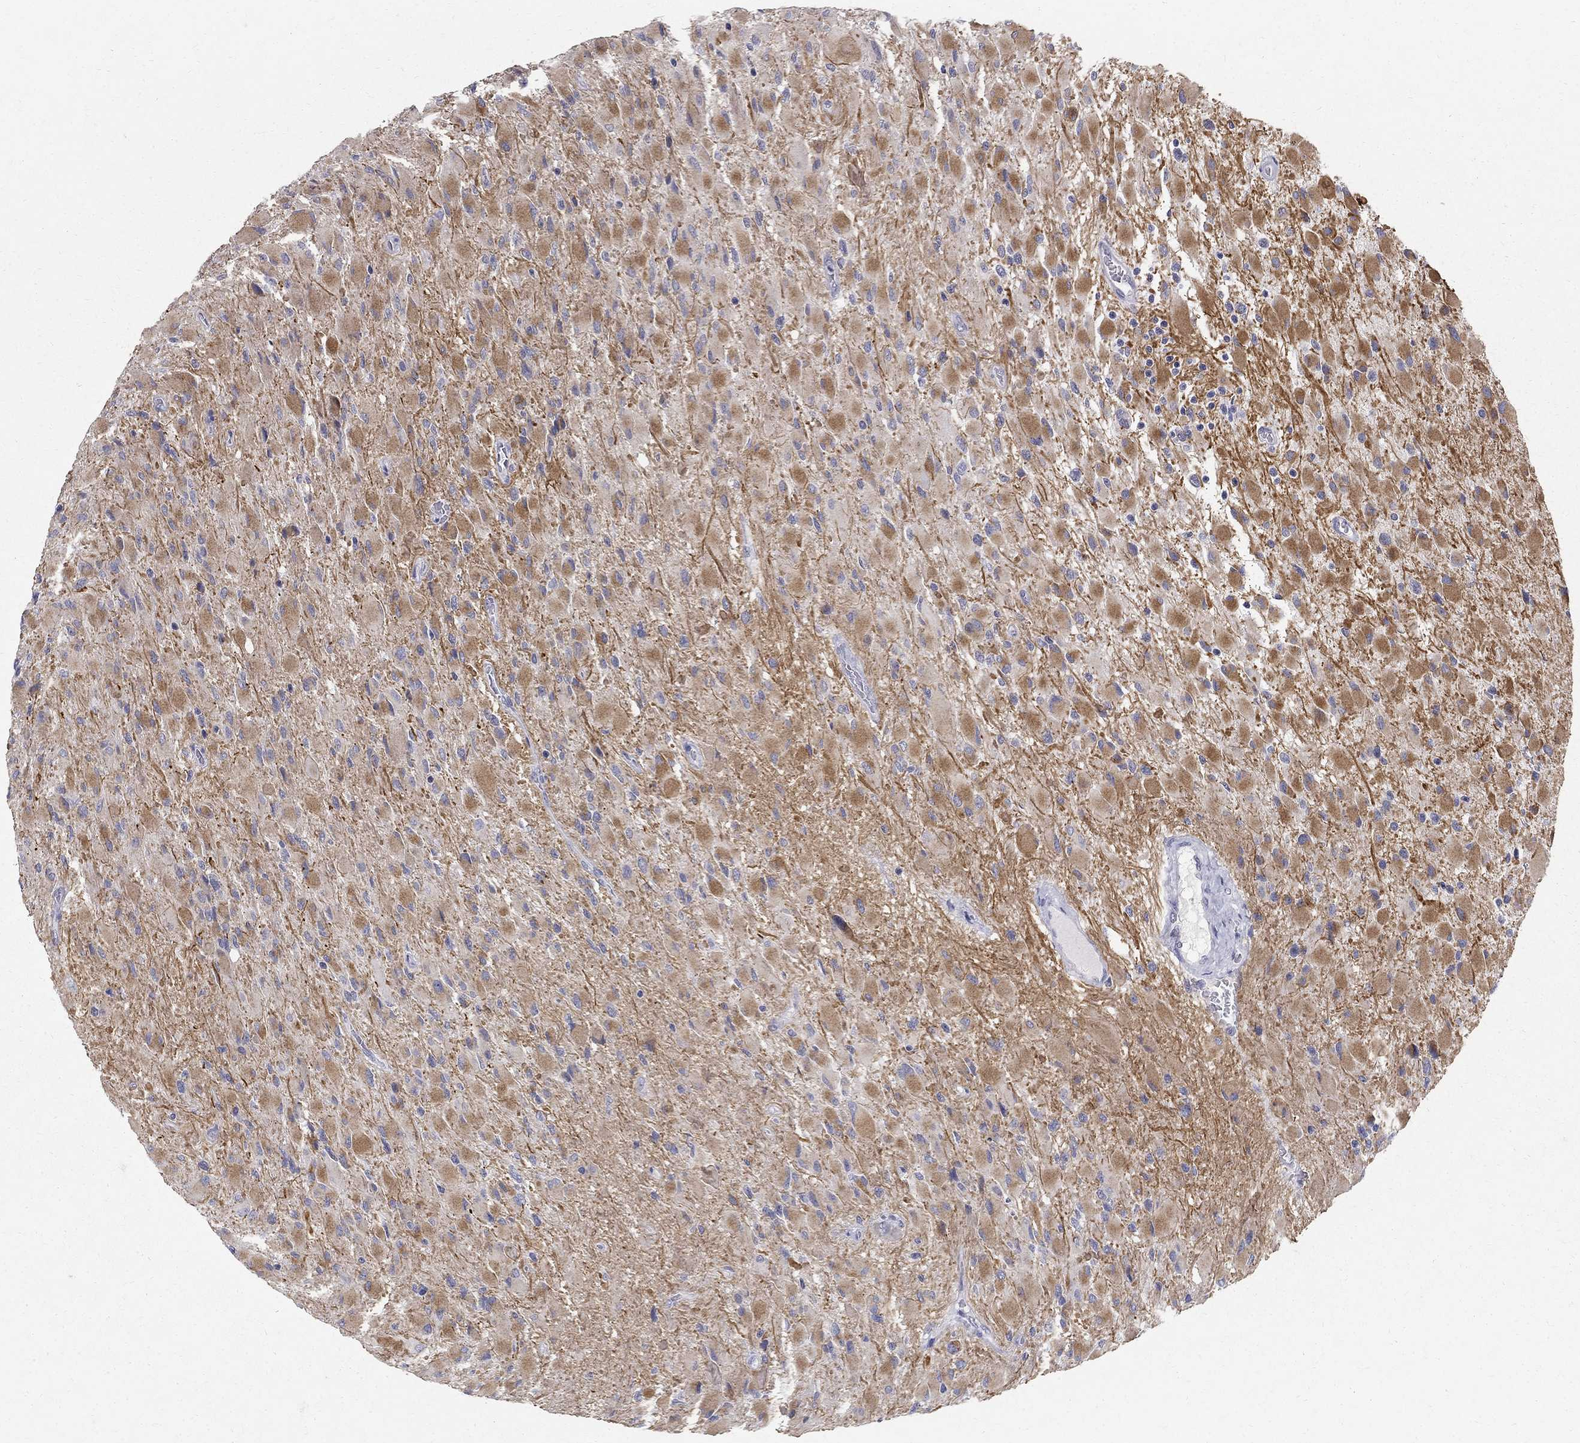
{"staining": {"intensity": "moderate", "quantity": "25%-75%", "location": "cytoplasmic/membranous"}, "tissue": "glioma", "cell_type": "Tumor cells", "image_type": "cancer", "snomed": [{"axis": "morphology", "description": "Glioma, malignant, High grade"}, {"axis": "topography", "description": "Cerebral cortex"}], "caption": "IHC micrograph of human malignant glioma (high-grade) stained for a protein (brown), which displays medium levels of moderate cytoplasmic/membranous positivity in approximately 25%-75% of tumor cells.", "gene": "CLIC6", "patient": {"sex": "female", "age": 36}}